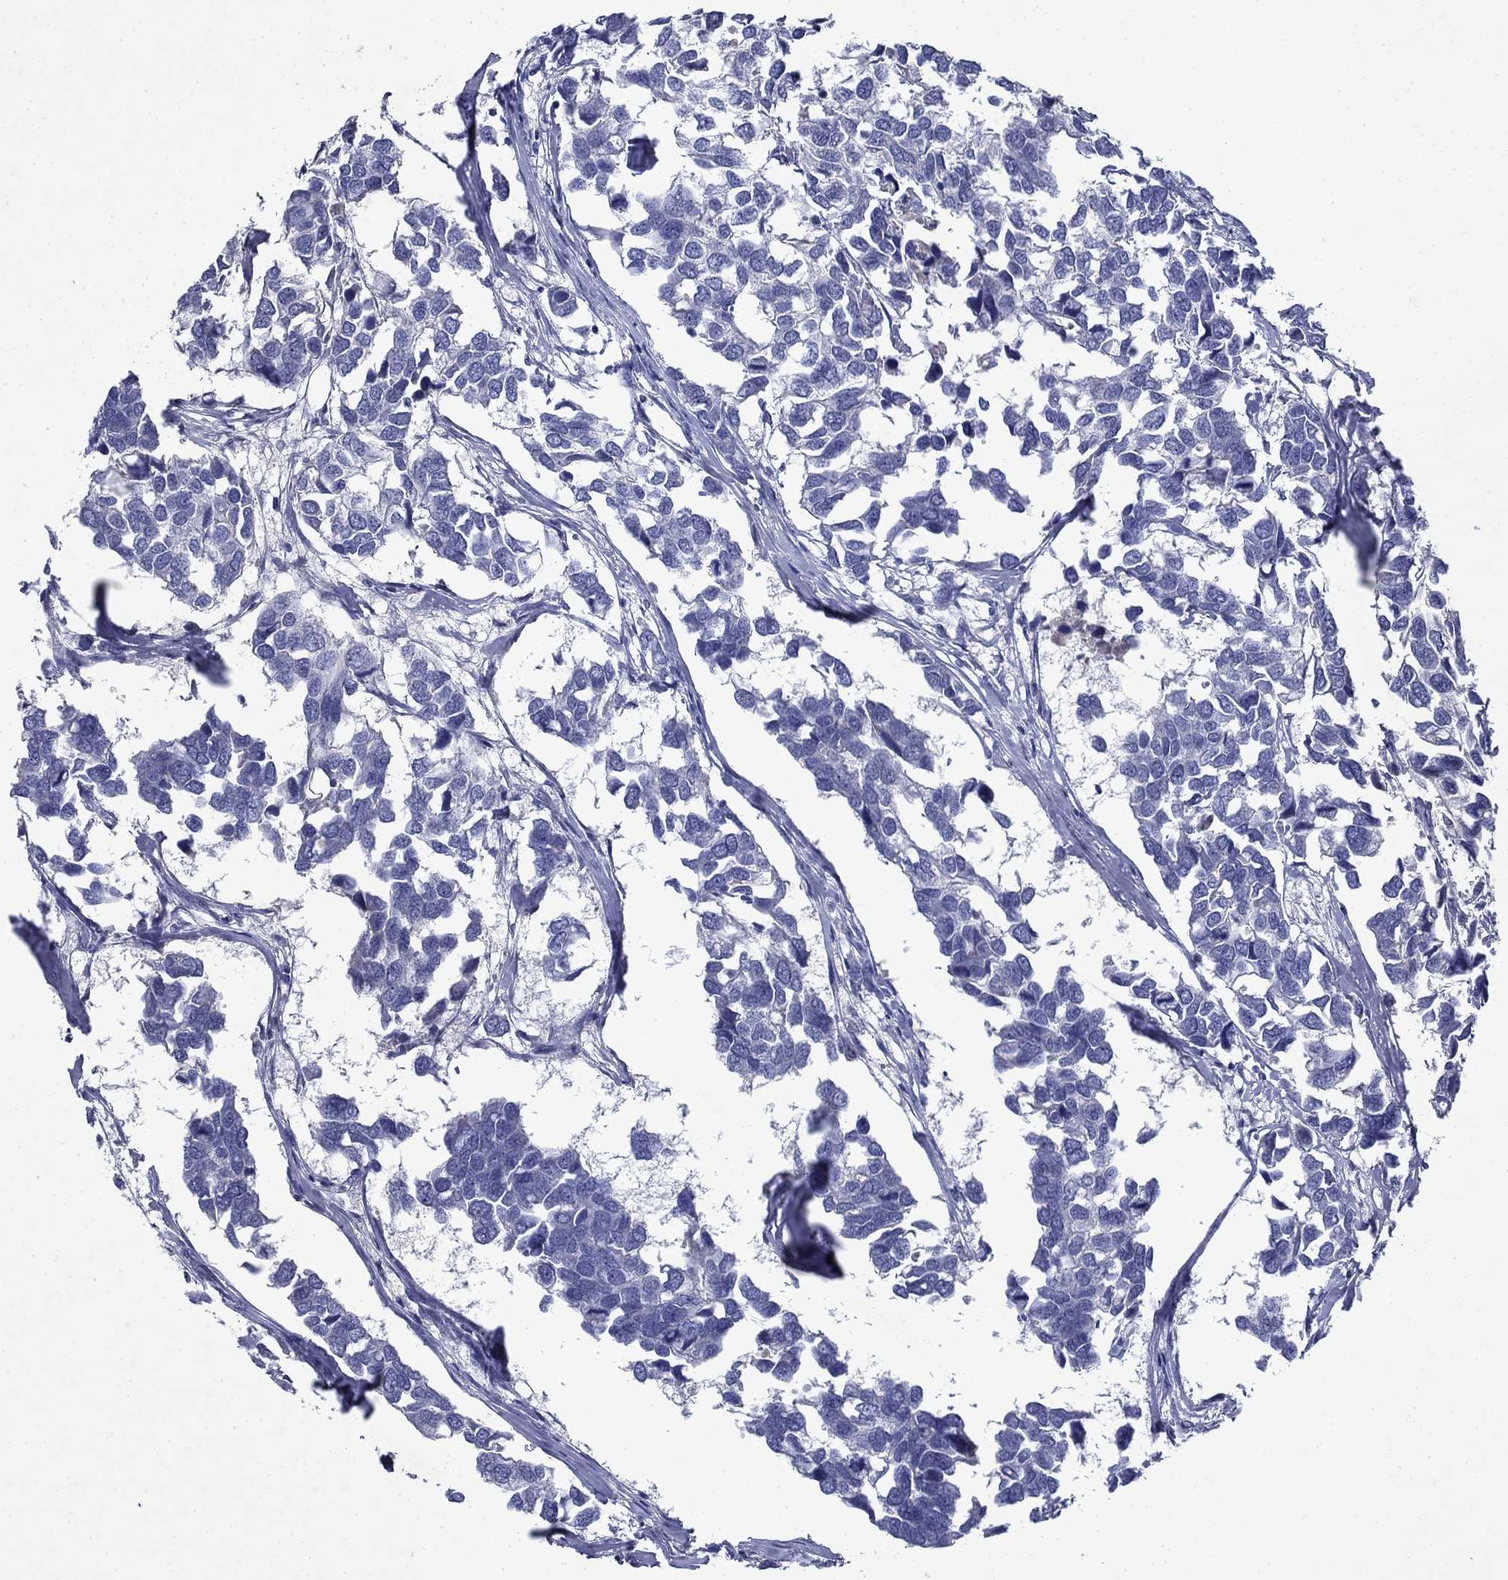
{"staining": {"intensity": "negative", "quantity": "none", "location": "none"}, "tissue": "breast cancer", "cell_type": "Tumor cells", "image_type": "cancer", "snomed": [{"axis": "morphology", "description": "Duct carcinoma"}, {"axis": "topography", "description": "Breast"}], "caption": "The histopathology image exhibits no significant expression in tumor cells of intraductal carcinoma (breast).", "gene": "STAB2", "patient": {"sex": "female", "age": 83}}